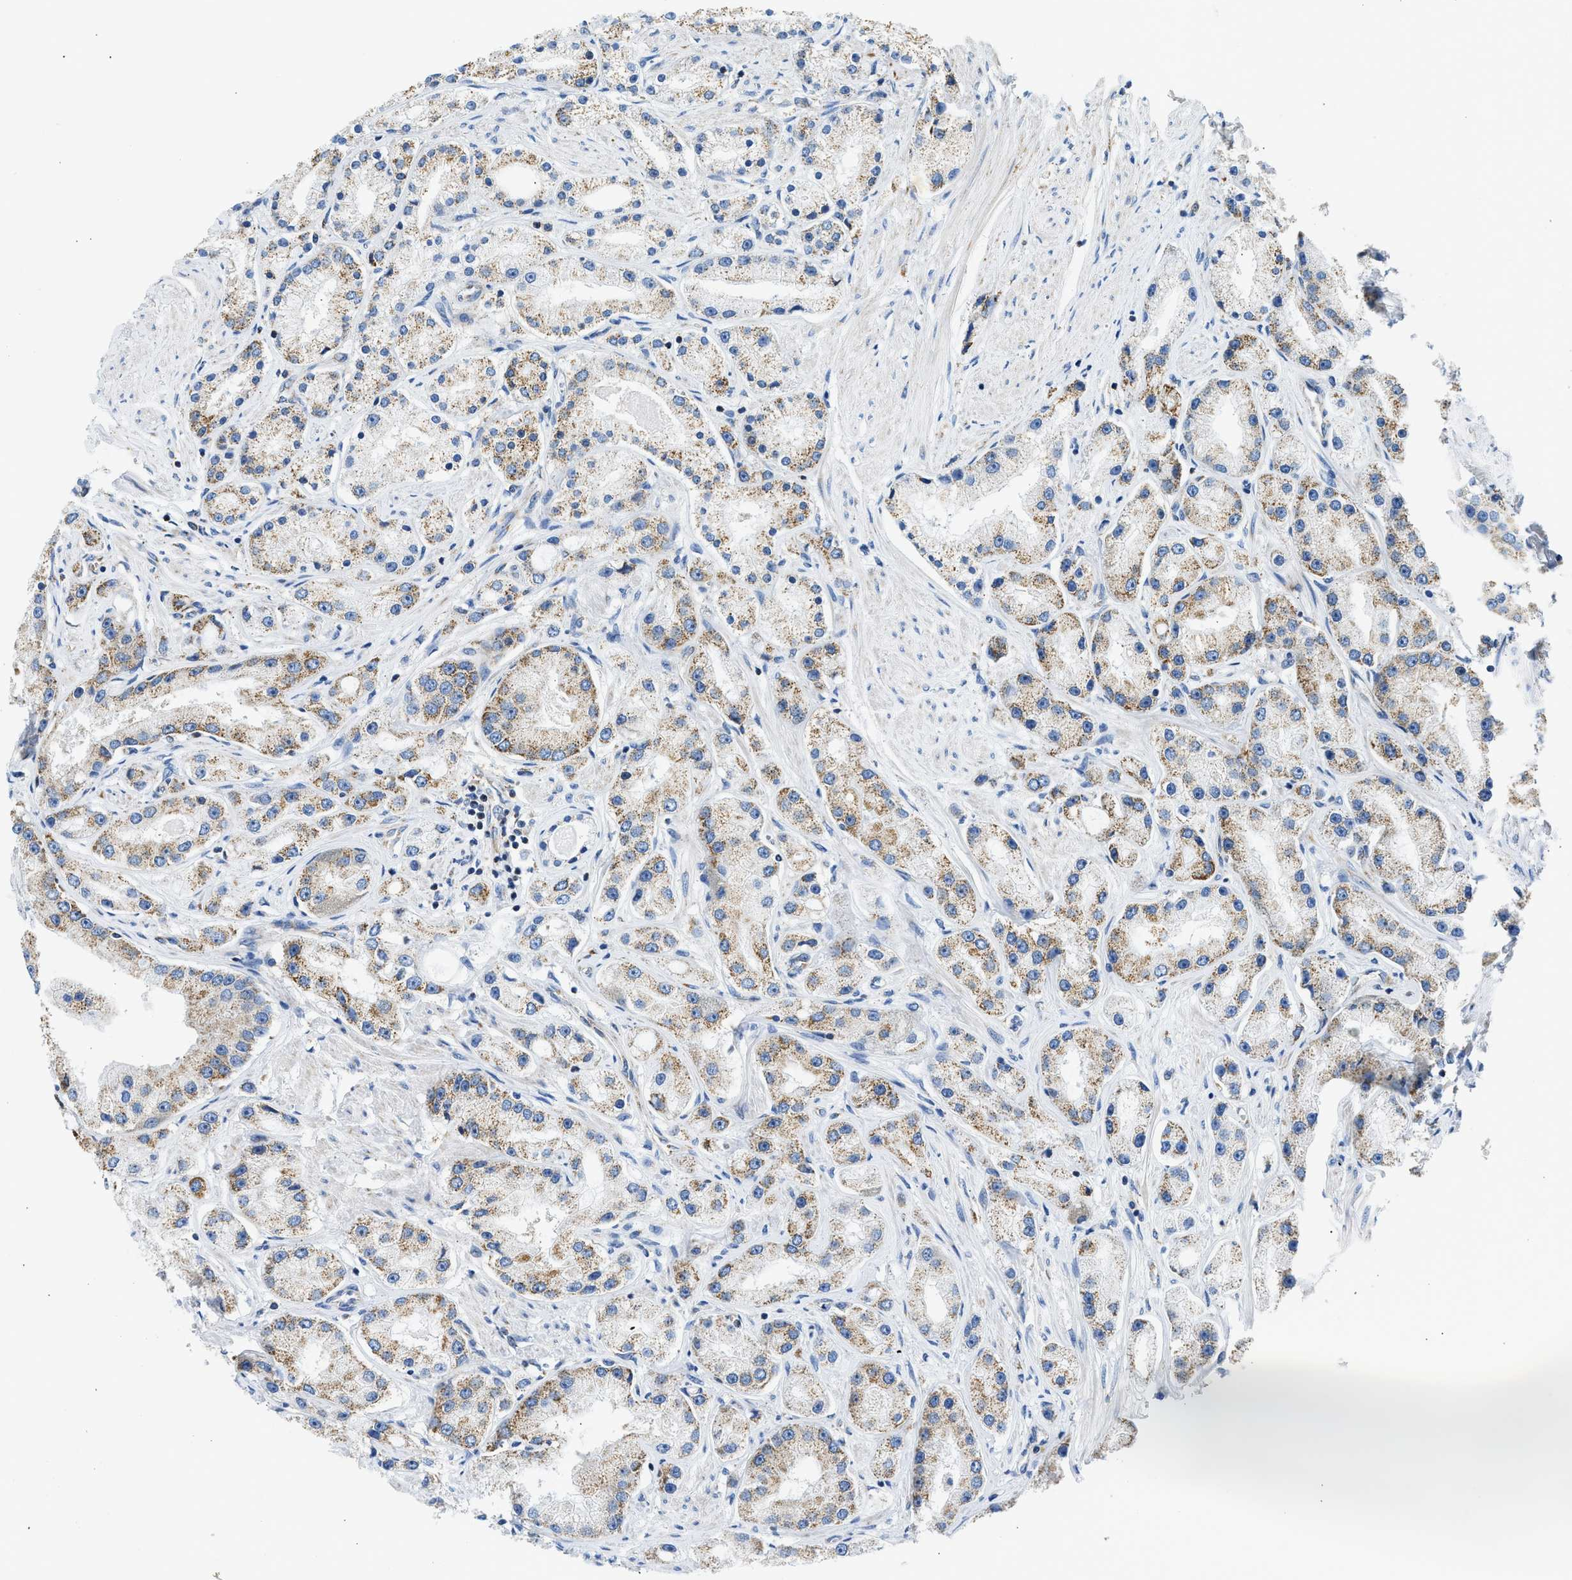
{"staining": {"intensity": "moderate", "quantity": ">75%", "location": "cytoplasmic/membranous"}, "tissue": "prostate cancer", "cell_type": "Tumor cells", "image_type": "cancer", "snomed": [{"axis": "morphology", "description": "Adenocarcinoma, Low grade"}, {"axis": "topography", "description": "Prostate"}], "caption": "Human prostate cancer stained with a brown dye reveals moderate cytoplasmic/membranous positive expression in about >75% of tumor cells.", "gene": "CAMKK2", "patient": {"sex": "male", "age": 63}}